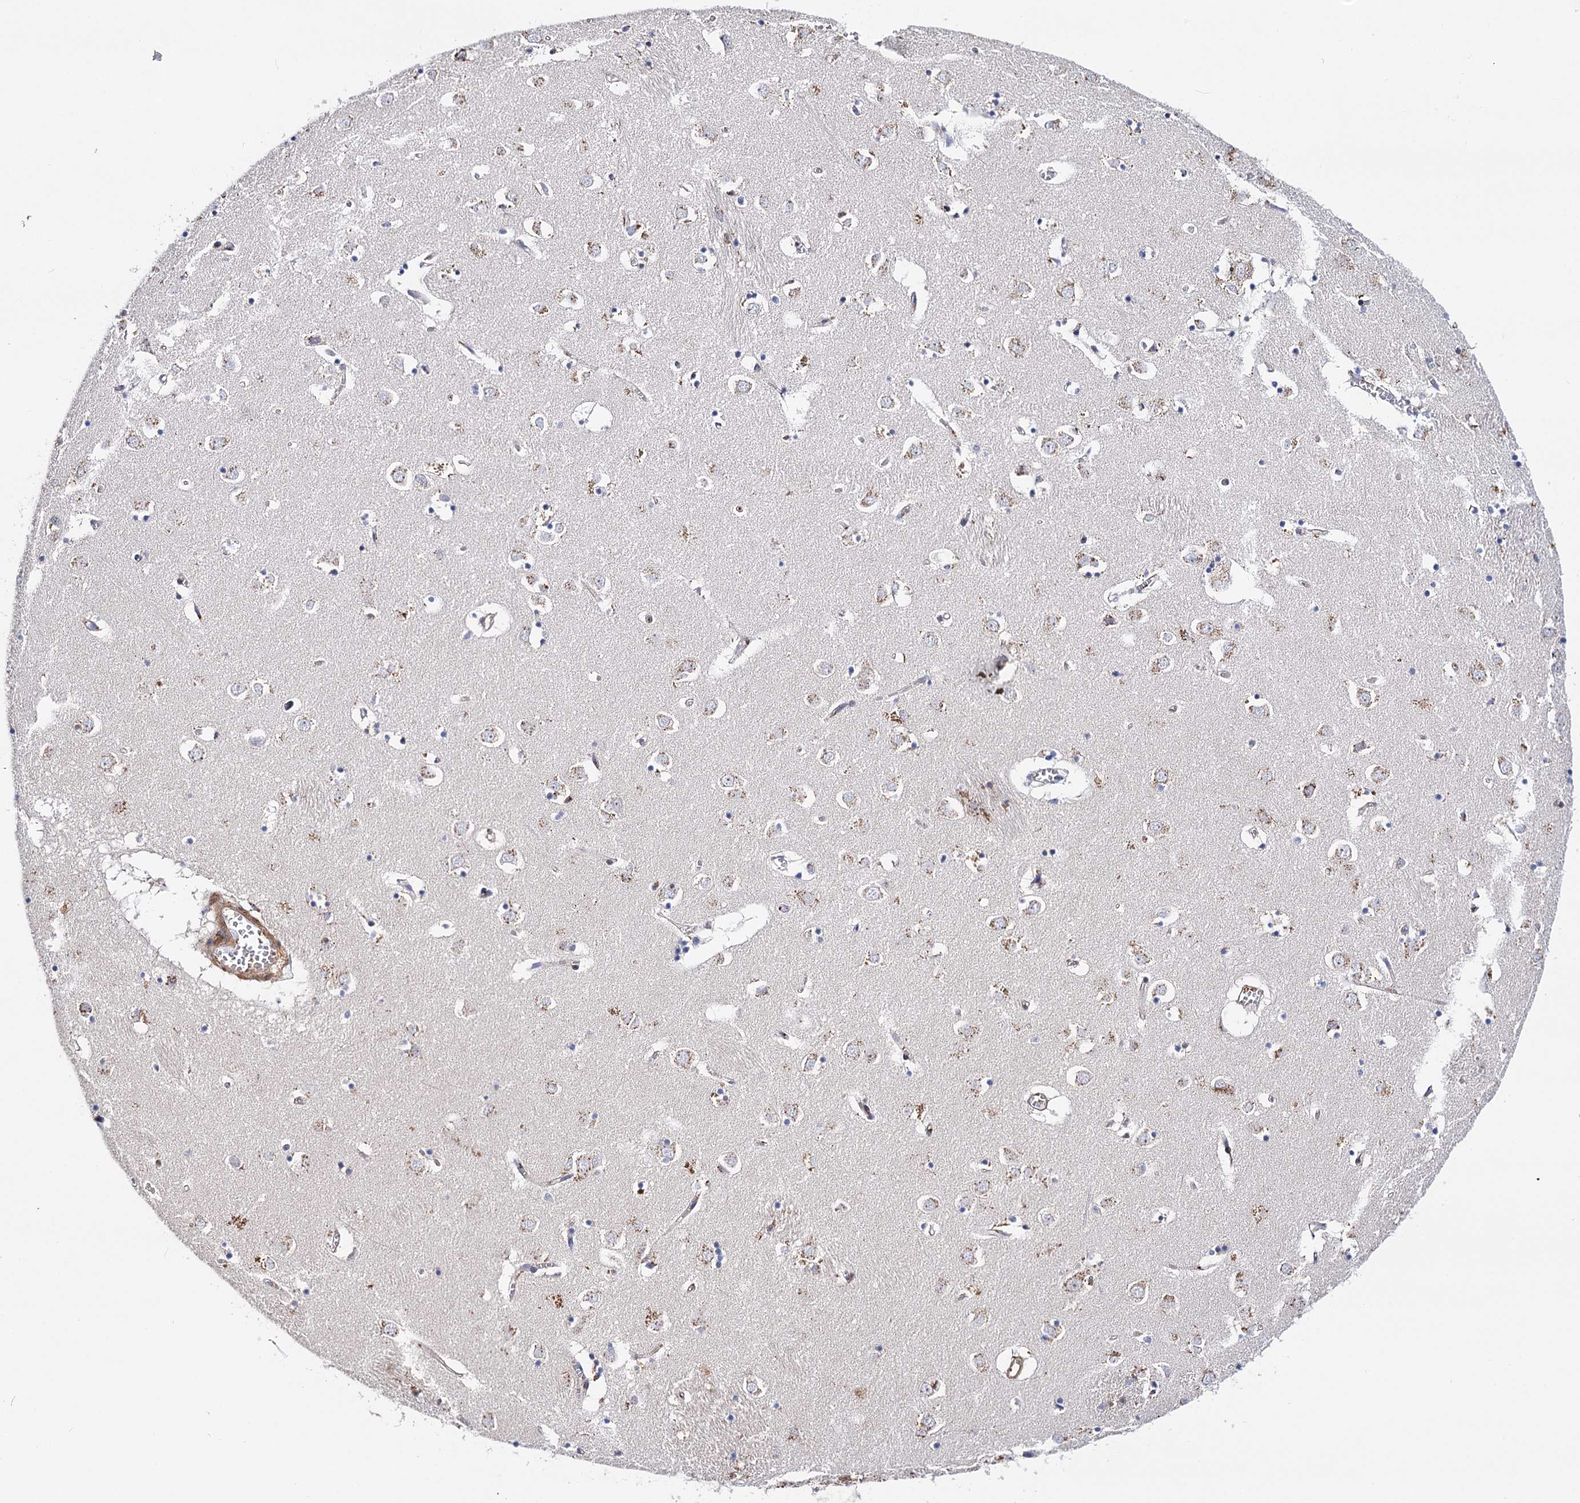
{"staining": {"intensity": "moderate", "quantity": "<25%", "location": "cytoplasmic/membranous"}, "tissue": "caudate", "cell_type": "Glial cells", "image_type": "normal", "snomed": [{"axis": "morphology", "description": "Normal tissue, NOS"}, {"axis": "topography", "description": "Lateral ventricle wall"}], "caption": "Caudate was stained to show a protein in brown. There is low levels of moderate cytoplasmic/membranous positivity in approximately <25% of glial cells. The staining was performed using DAB, with brown indicating positive protein expression. Nuclei are stained blue with hematoxylin.", "gene": "C11orf96", "patient": {"sex": "male", "age": 70}}